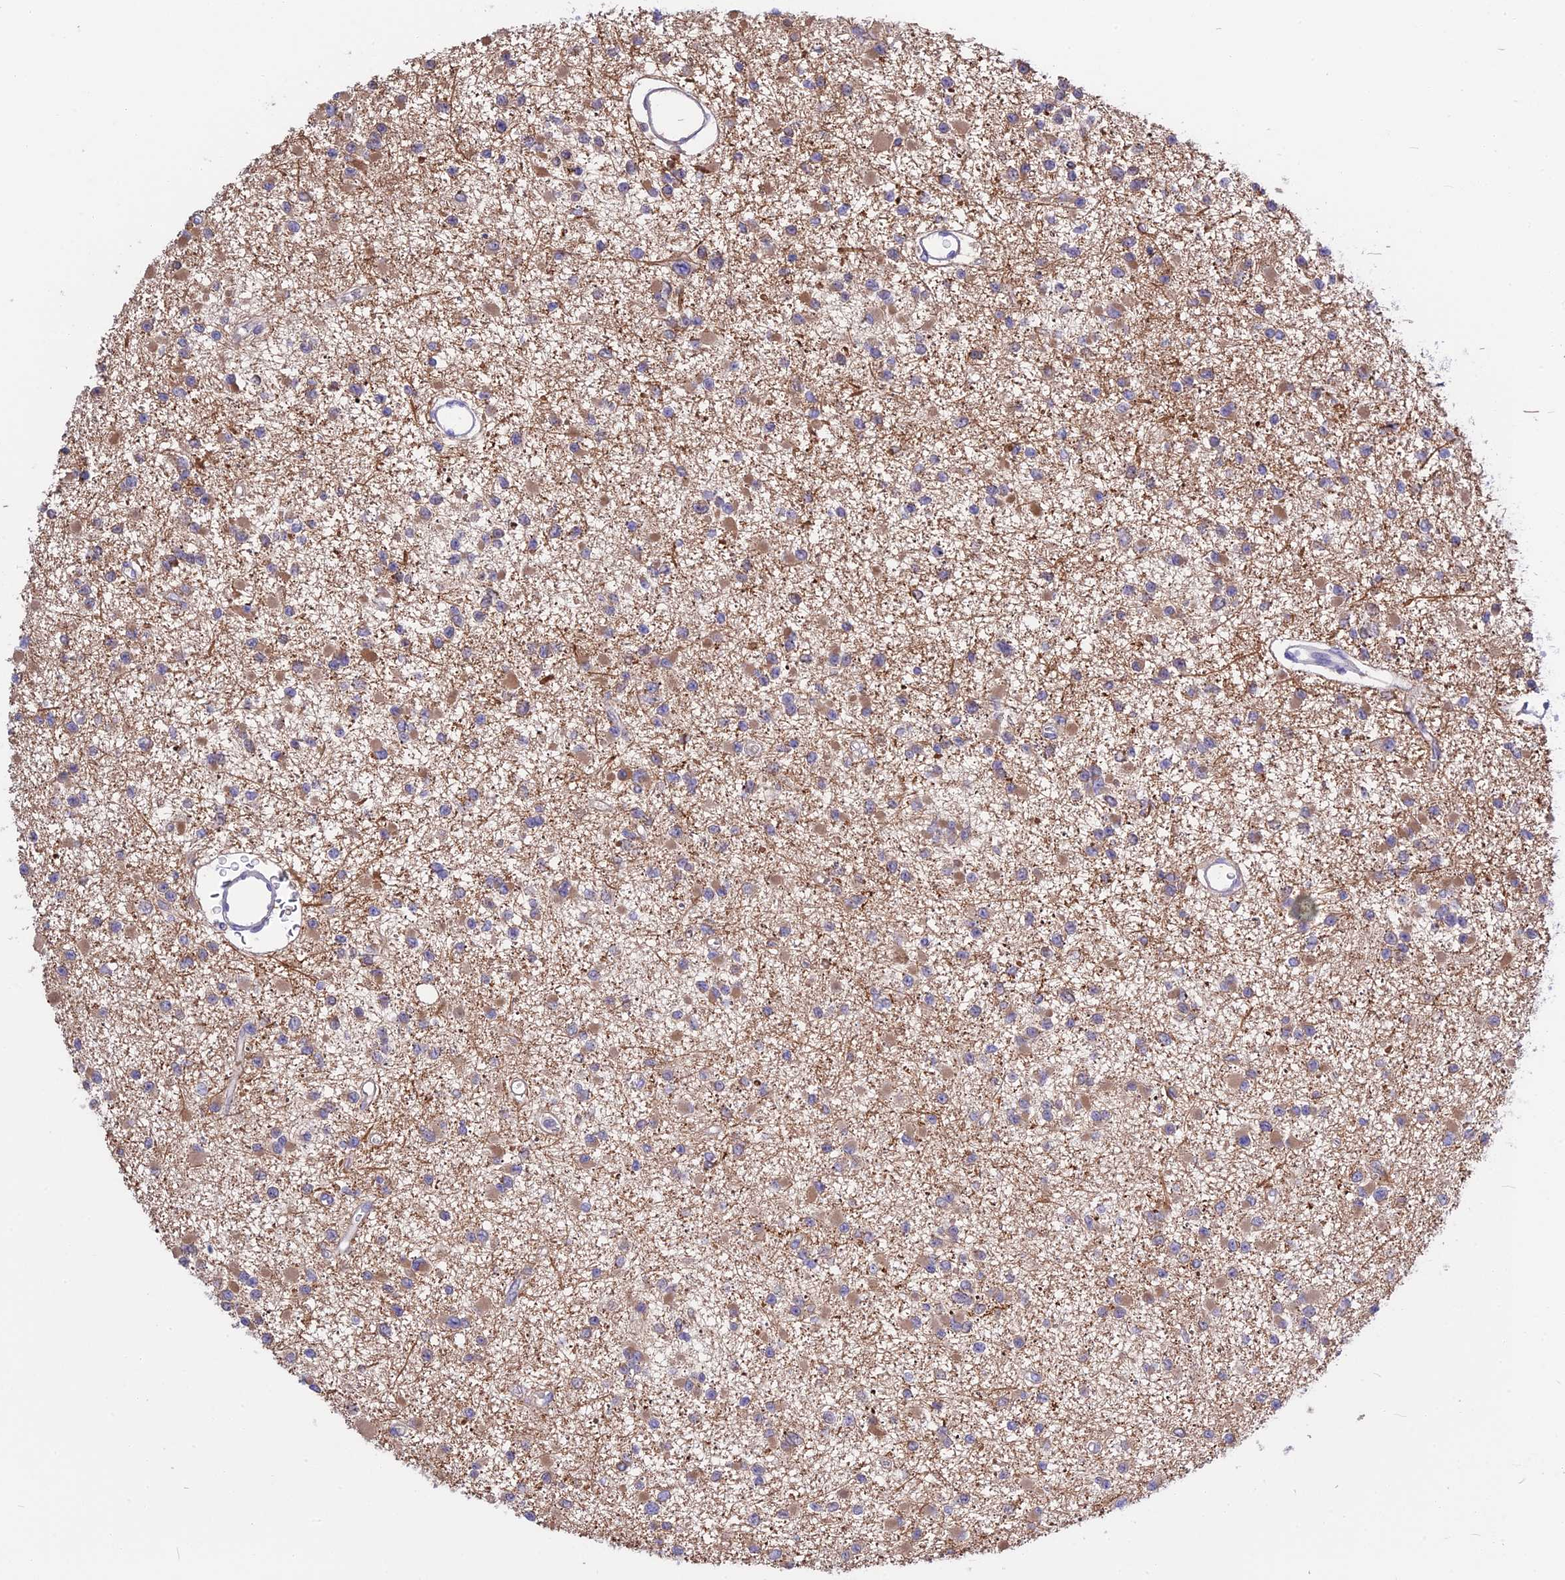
{"staining": {"intensity": "moderate", "quantity": "25%-75%", "location": "cytoplasmic/membranous"}, "tissue": "glioma", "cell_type": "Tumor cells", "image_type": "cancer", "snomed": [{"axis": "morphology", "description": "Glioma, malignant, Low grade"}, {"axis": "topography", "description": "Brain"}], "caption": "Immunohistochemistry image of human malignant glioma (low-grade) stained for a protein (brown), which shows medium levels of moderate cytoplasmic/membranous positivity in approximately 25%-75% of tumor cells.", "gene": "SNAP91", "patient": {"sex": "female", "age": 22}}